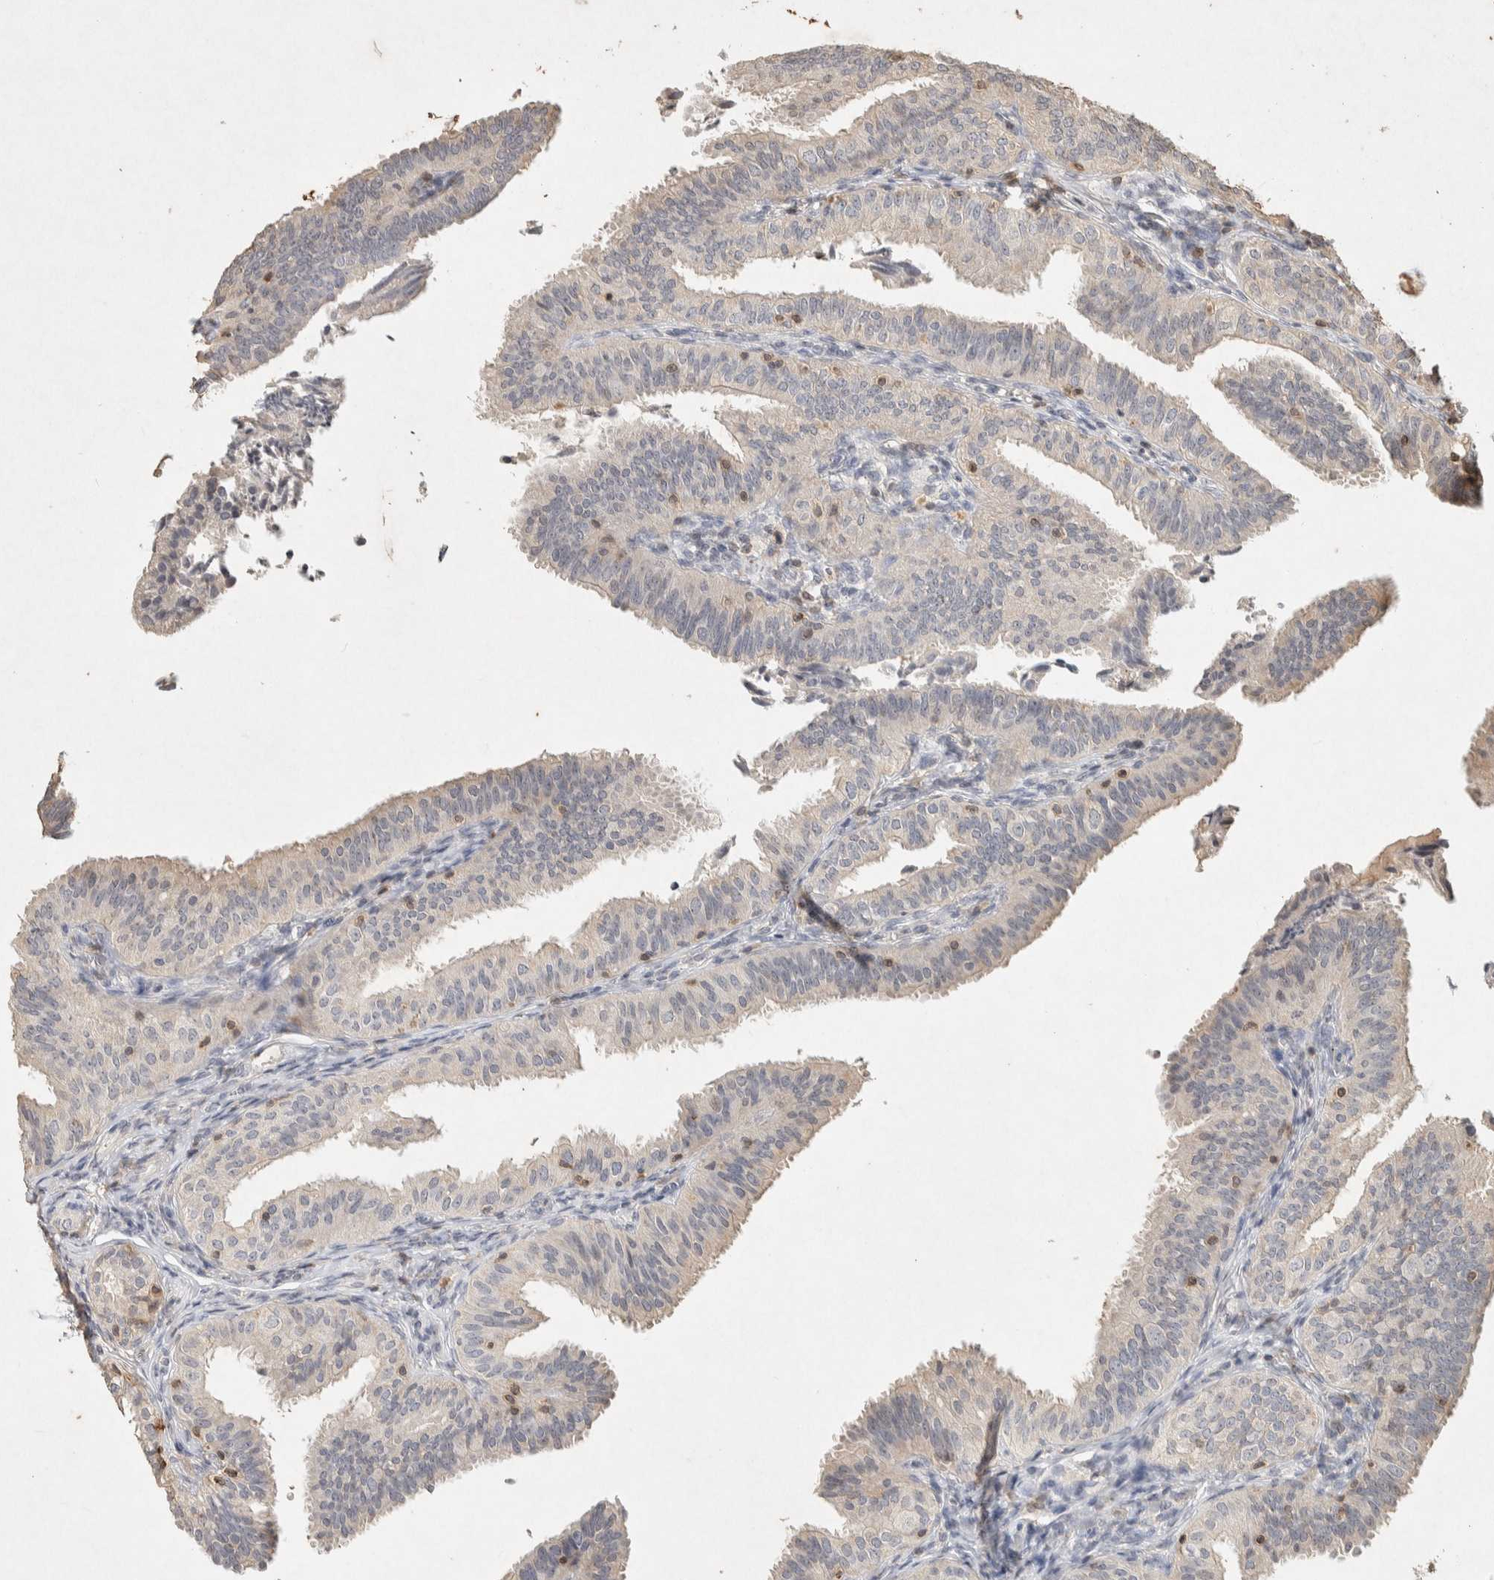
{"staining": {"intensity": "weak", "quantity": "<25%", "location": "cytoplasmic/membranous"}, "tissue": "fallopian tube", "cell_type": "Glandular cells", "image_type": "normal", "snomed": [{"axis": "morphology", "description": "Normal tissue, NOS"}, {"axis": "topography", "description": "Fallopian tube"}], "caption": "This is an immunohistochemistry (IHC) photomicrograph of normal human fallopian tube. There is no staining in glandular cells.", "gene": "RAC2", "patient": {"sex": "female", "age": 35}}